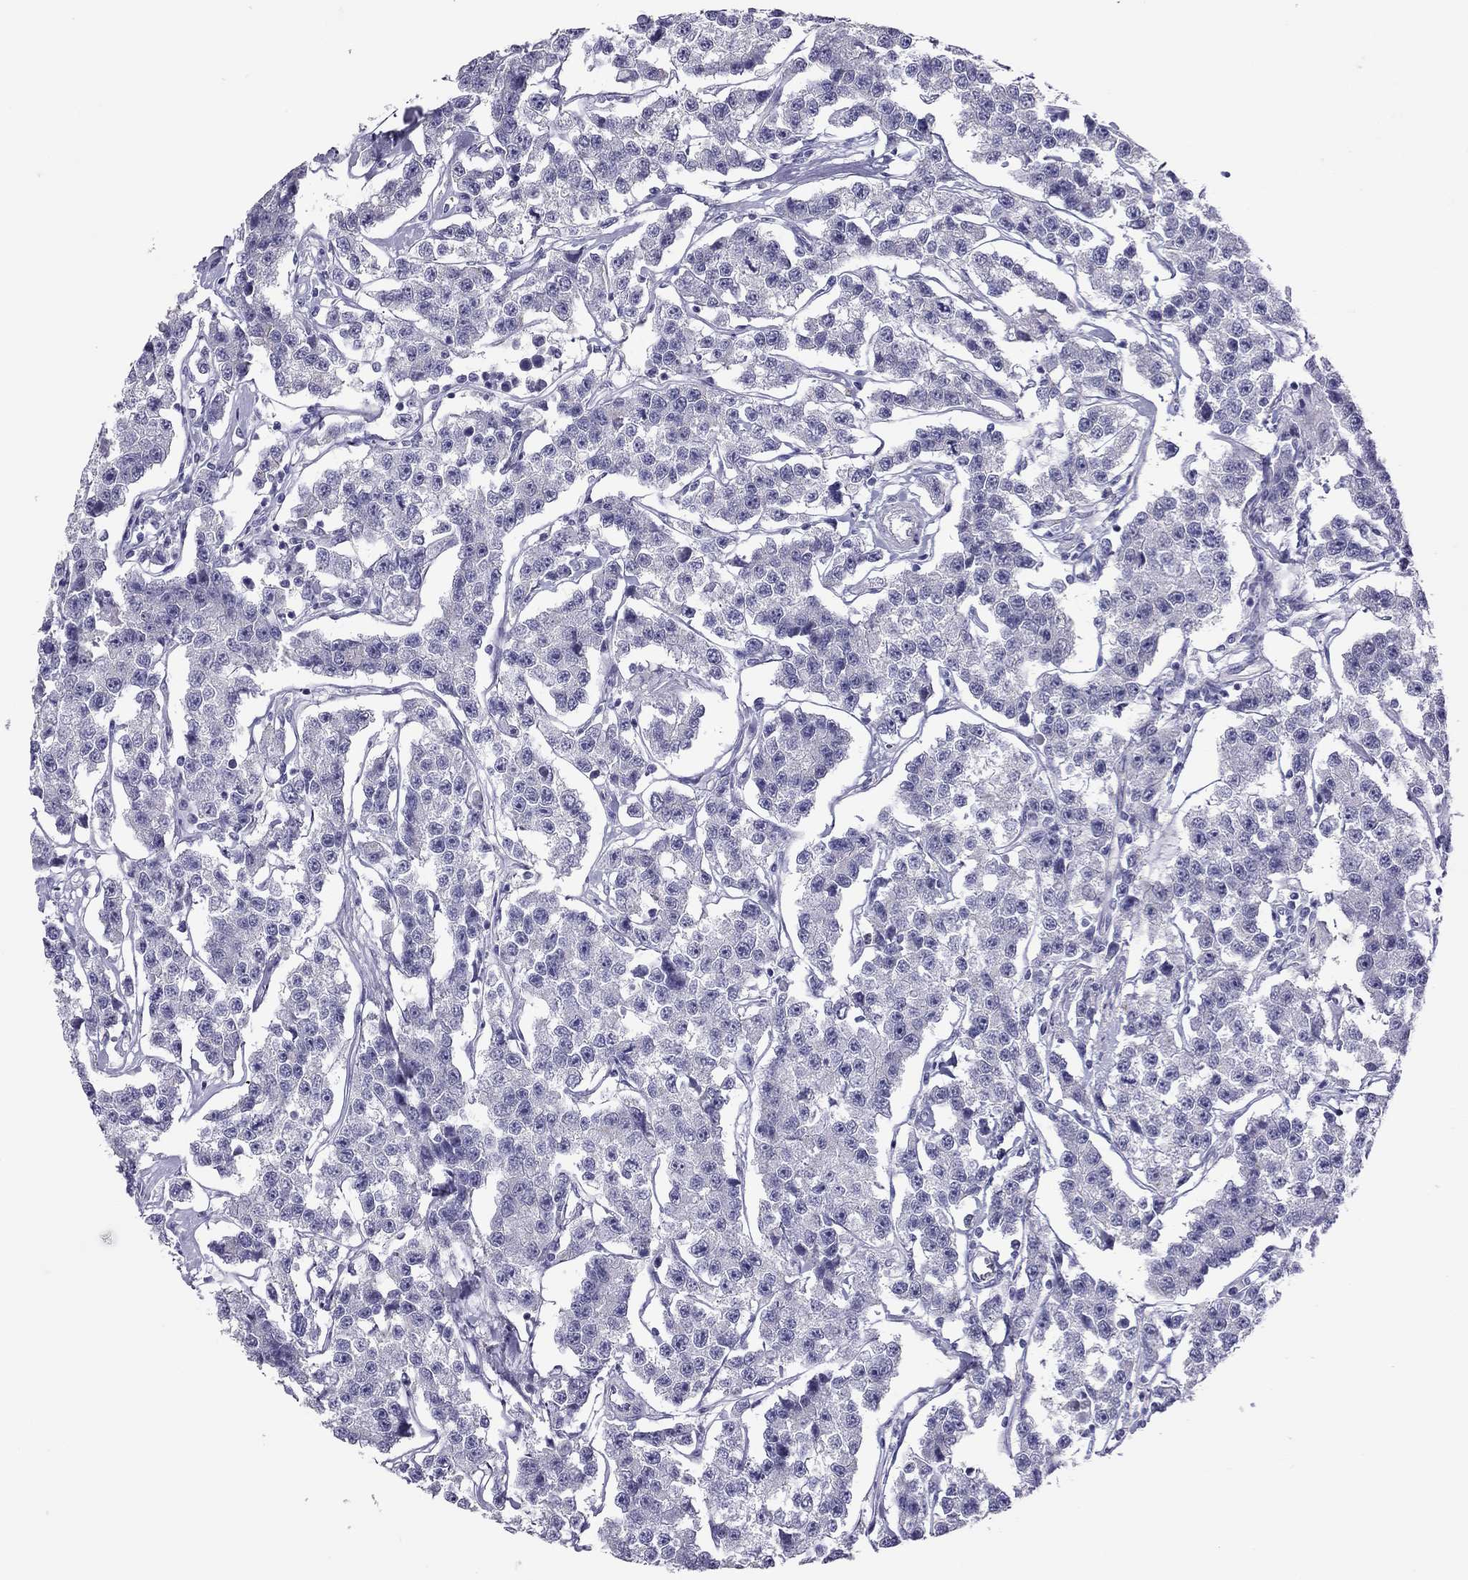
{"staining": {"intensity": "negative", "quantity": "none", "location": "none"}, "tissue": "testis cancer", "cell_type": "Tumor cells", "image_type": "cancer", "snomed": [{"axis": "morphology", "description": "Seminoma, NOS"}, {"axis": "topography", "description": "Testis"}], "caption": "DAB immunohistochemical staining of testis seminoma reveals no significant staining in tumor cells.", "gene": "PDE6A", "patient": {"sex": "male", "age": 59}}